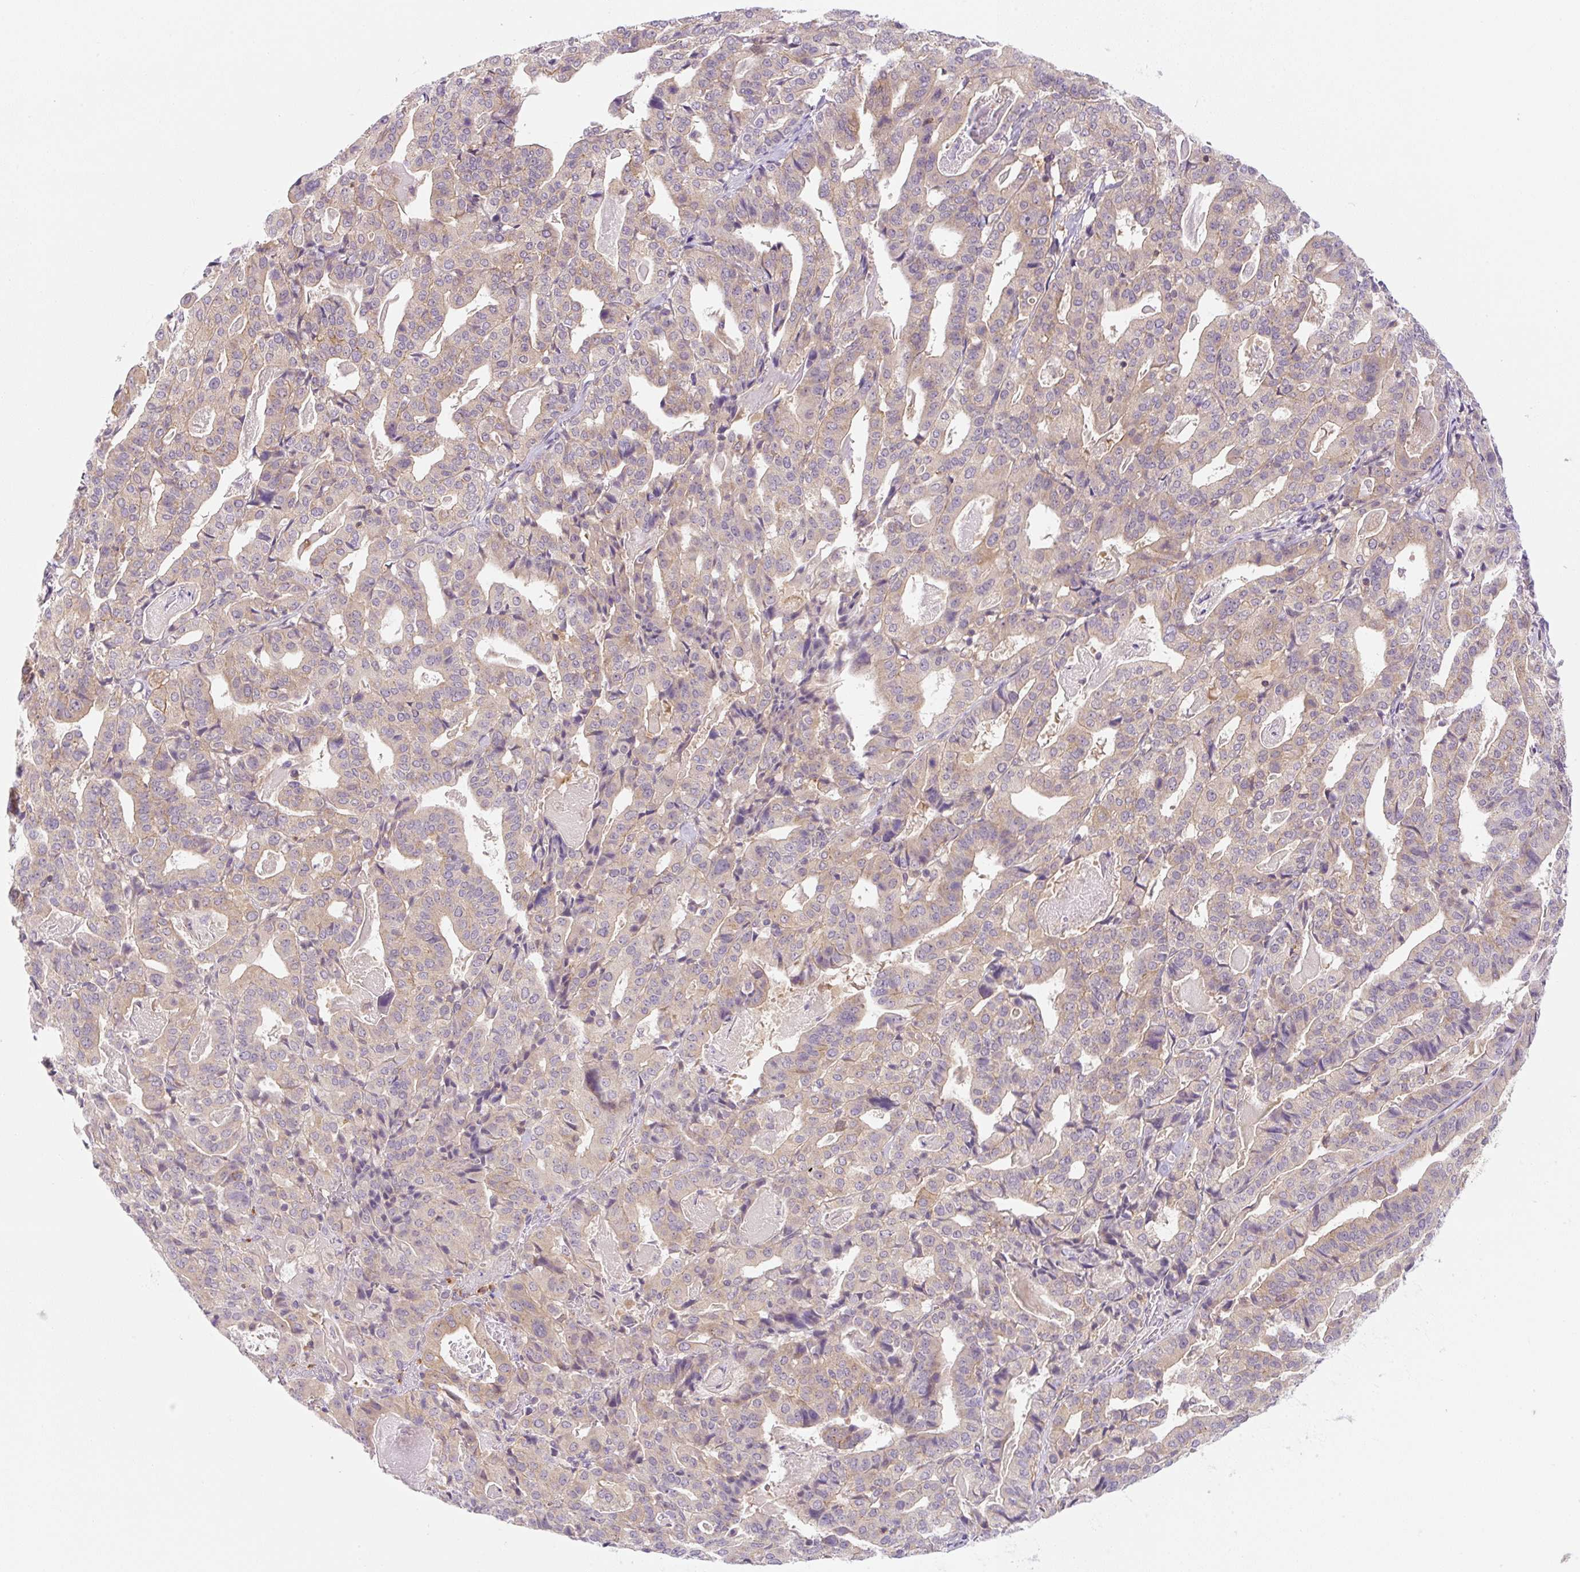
{"staining": {"intensity": "weak", "quantity": "25%-75%", "location": "cytoplasmic/membranous"}, "tissue": "stomach cancer", "cell_type": "Tumor cells", "image_type": "cancer", "snomed": [{"axis": "morphology", "description": "Adenocarcinoma, NOS"}, {"axis": "topography", "description": "Stomach"}], "caption": "This is an image of immunohistochemistry (IHC) staining of adenocarcinoma (stomach), which shows weak staining in the cytoplasmic/membranous of tumor cells.", "gene": "OMA1", "patient": {"sex": "male", "age": 48}}